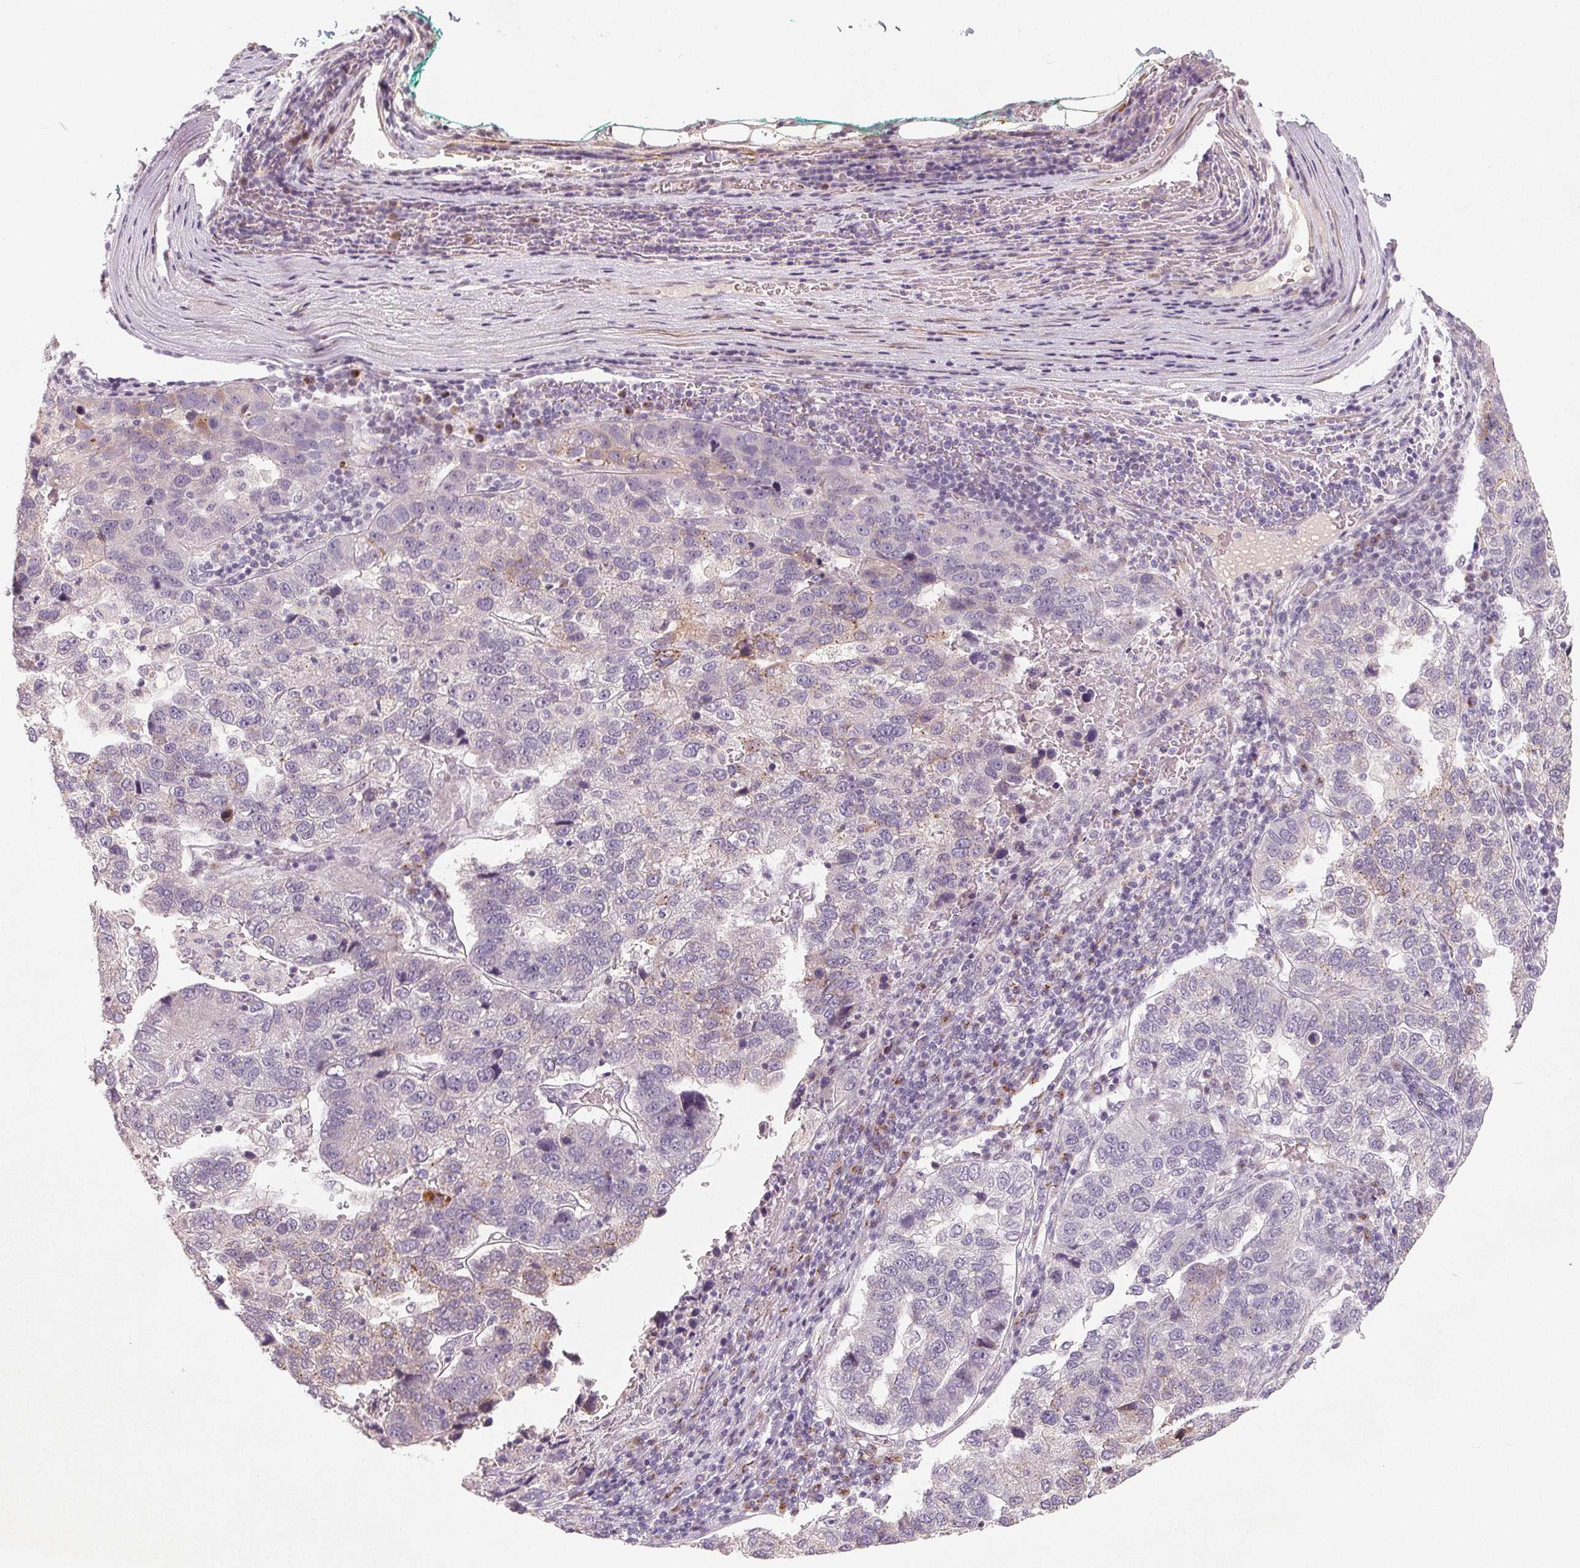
{"staining": {"intensity": "negative", "quantity": "none", "location": "none"}, "tissue": "pancreatic cancer", "cell_type": "Tumor cells", "image_type": "cancer", "snomed": [{"axis": "morphology", "description": "Adenocarcinoma, NOS"}, {"axis": "topography", "description": "Pancreas"}], "caption": "Immunohistochemistry (IHC) of human pancreatic cancer reveals no expression in tumor cells.", "gene": "TMSB15B", "patient": {"sex": "female", "age": 61}}